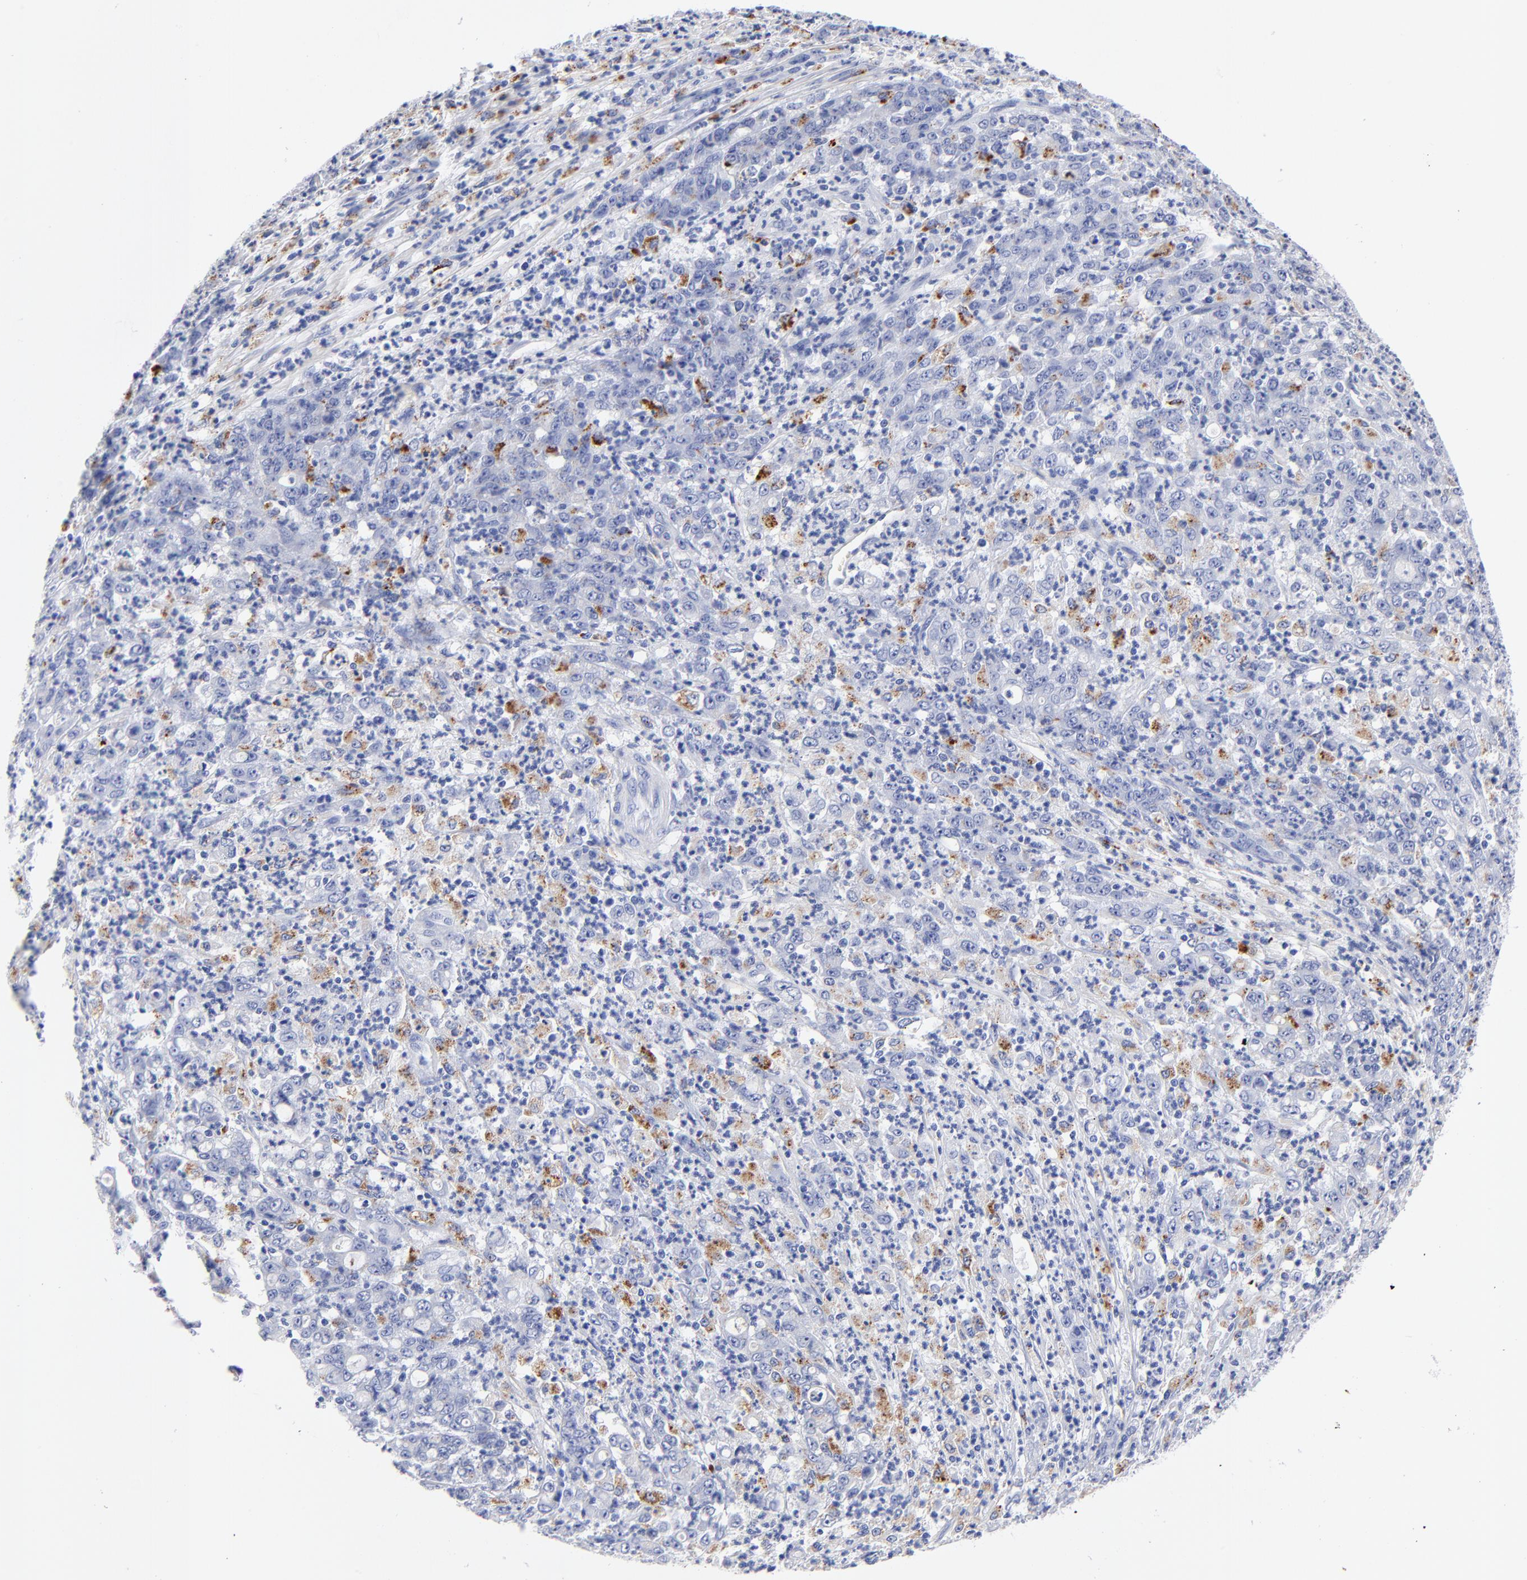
{"staining": {"intensity": "moderate", "quantity": "<25%", "location": "cytoplasmic/membranous"}, "tissue": "stomach cancer", "cell_type": "Tumor cells", "image_type": "cancer", "snomed": [{"axis": "morphology", "description": "Adenocarcinoma, NOS"}, {"axis": "topography", "description": "Stomach, lower"}], "caption": "DAB (3,3'-diaminobenzidine) immunohistochemical staining of human adenocarcinoma (stomach) shows moderate cytoplasmic/membranous protein expression in about <25% of tumor cells. (IHC, brightfield microscopy, high magnification).", "gene": "CPVL", "patient": {"sex": "female", "age": 71}}